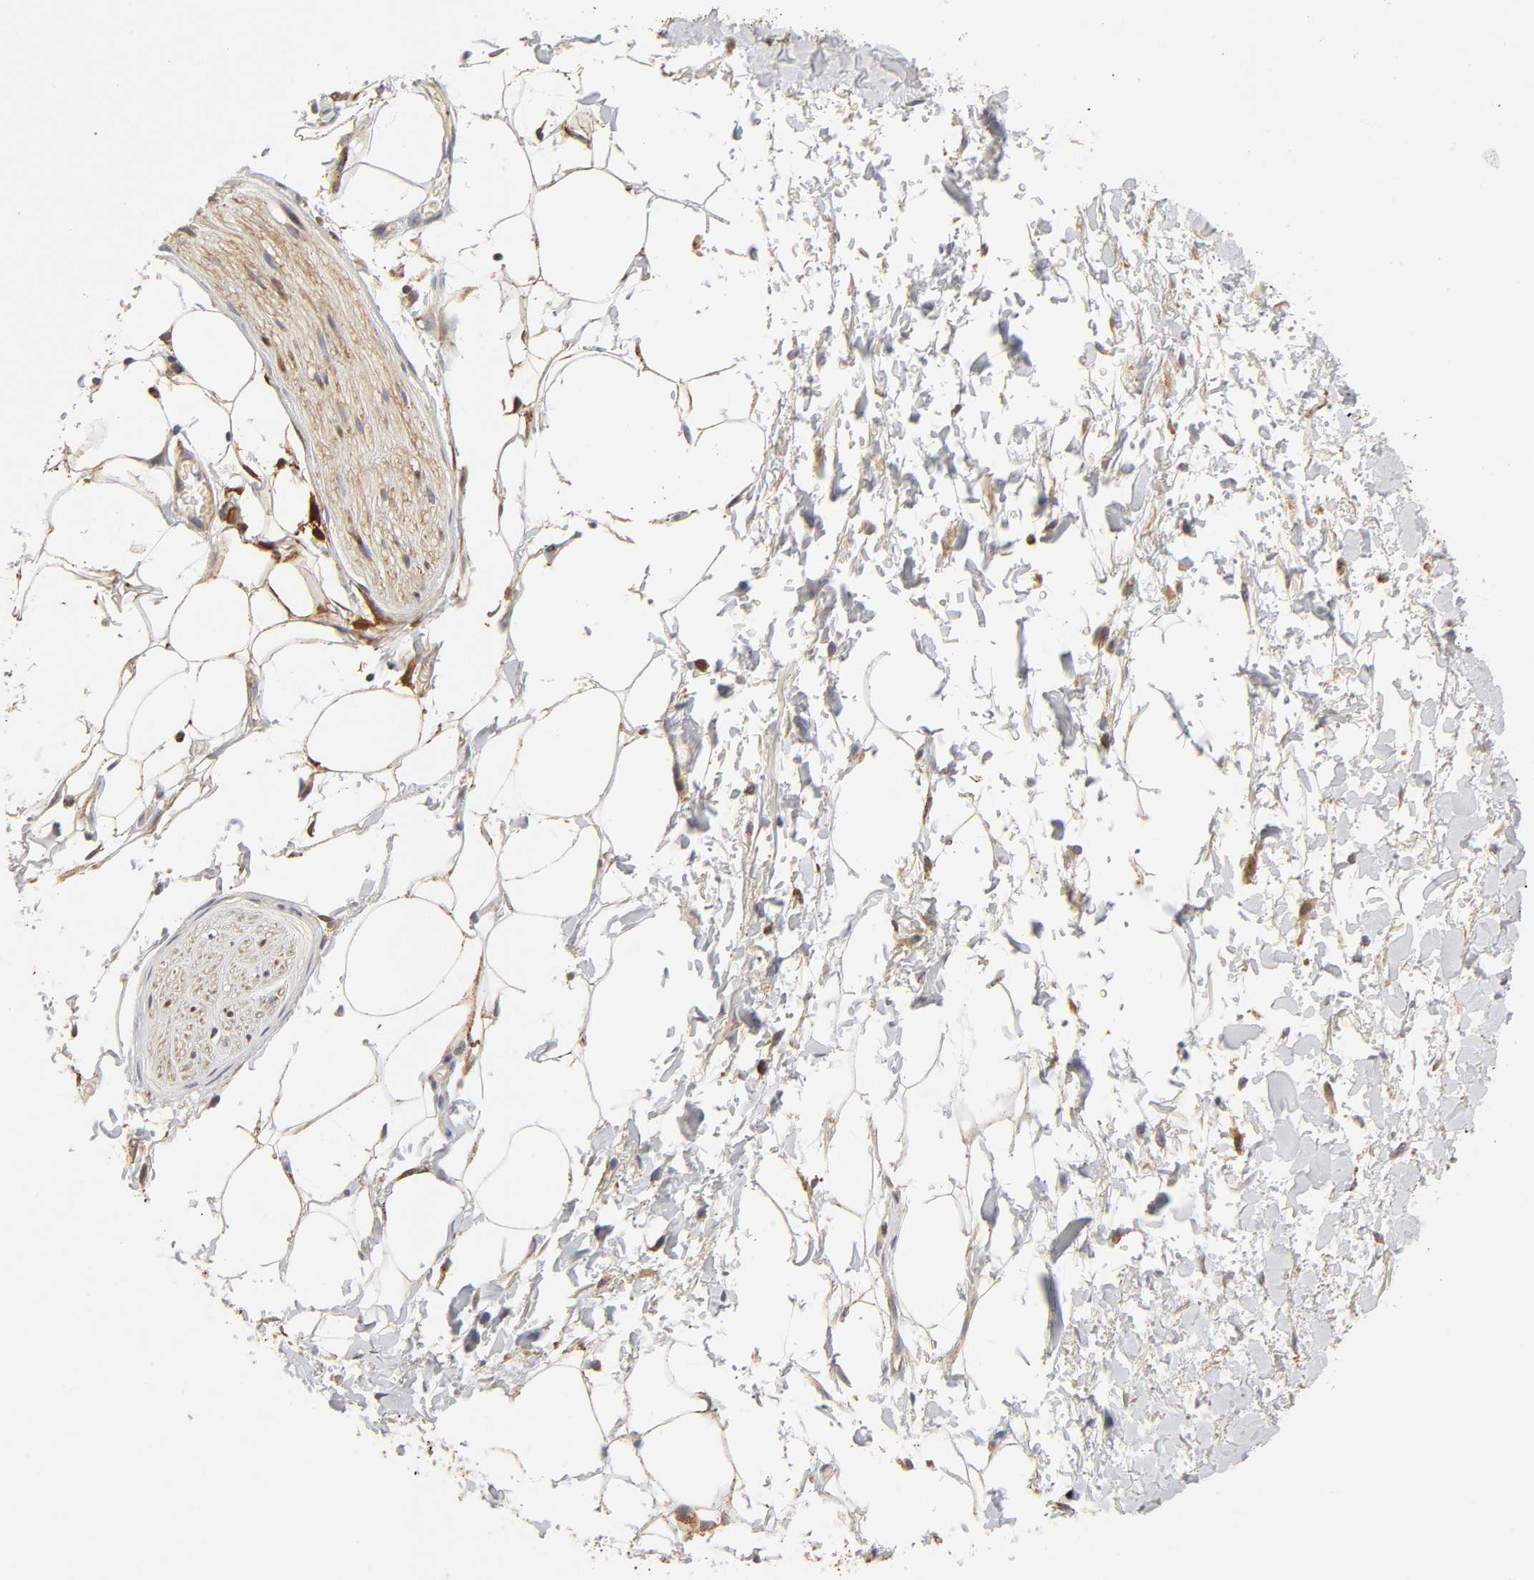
{"staining": {"intensity": "negative", "quantity": "none", "location": "none"}, "tissue": "adipose tissue", "cell_type": "Adipocytes", "image_type": "normal", "snomed": [{"axis": "morphology", "description": "Normal tissue, NOS"}, {"axis": "topography", "description": "Soft tissue"}, {"axis": "topography", "description": "Peripheral nerve tissue"}], "caption": "Immunohistochemistry (IHC) micrograph of normal adipose tissue: adipose tissue stained with DAB shows no significant protein positivity in adipocytes.", "gene": "ISG15", "patient": {"sex": "female", "age": 71}}